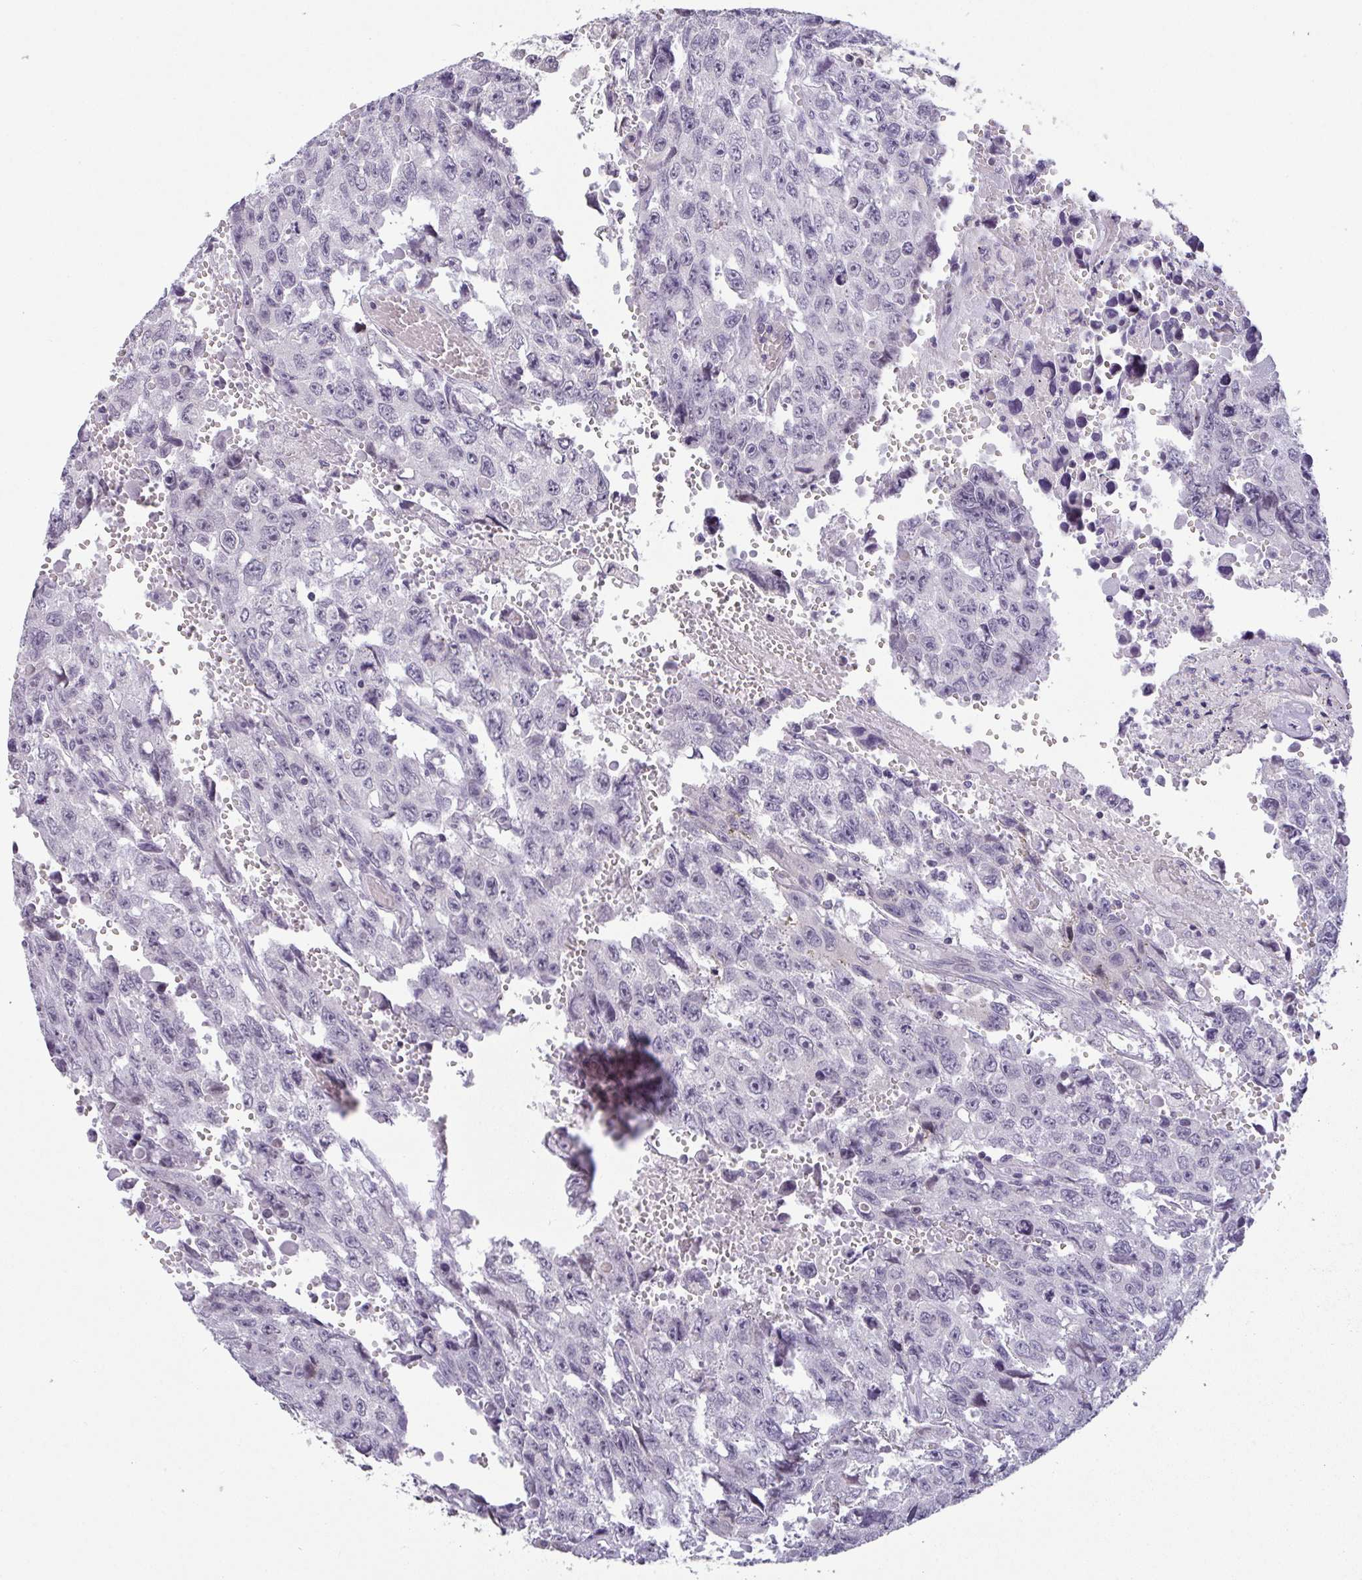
{"staining": {"intensity": "negative", "quantity": "none", "location": "none"}, "tissue": "testis cancer", "cell_type": "Tumor cells", "image_type": "cancer", "snomed": [{"axis": "morphology", "description": "Seminoma, NOS"}, {"axis": "topography", "description": "Testis"}], "caption": "The photomicrograph reveals no significant expression in tumor cells of testis seminoma.", "gene": "CACNA1S", "patient": {"sex": "male", "age": 26}}